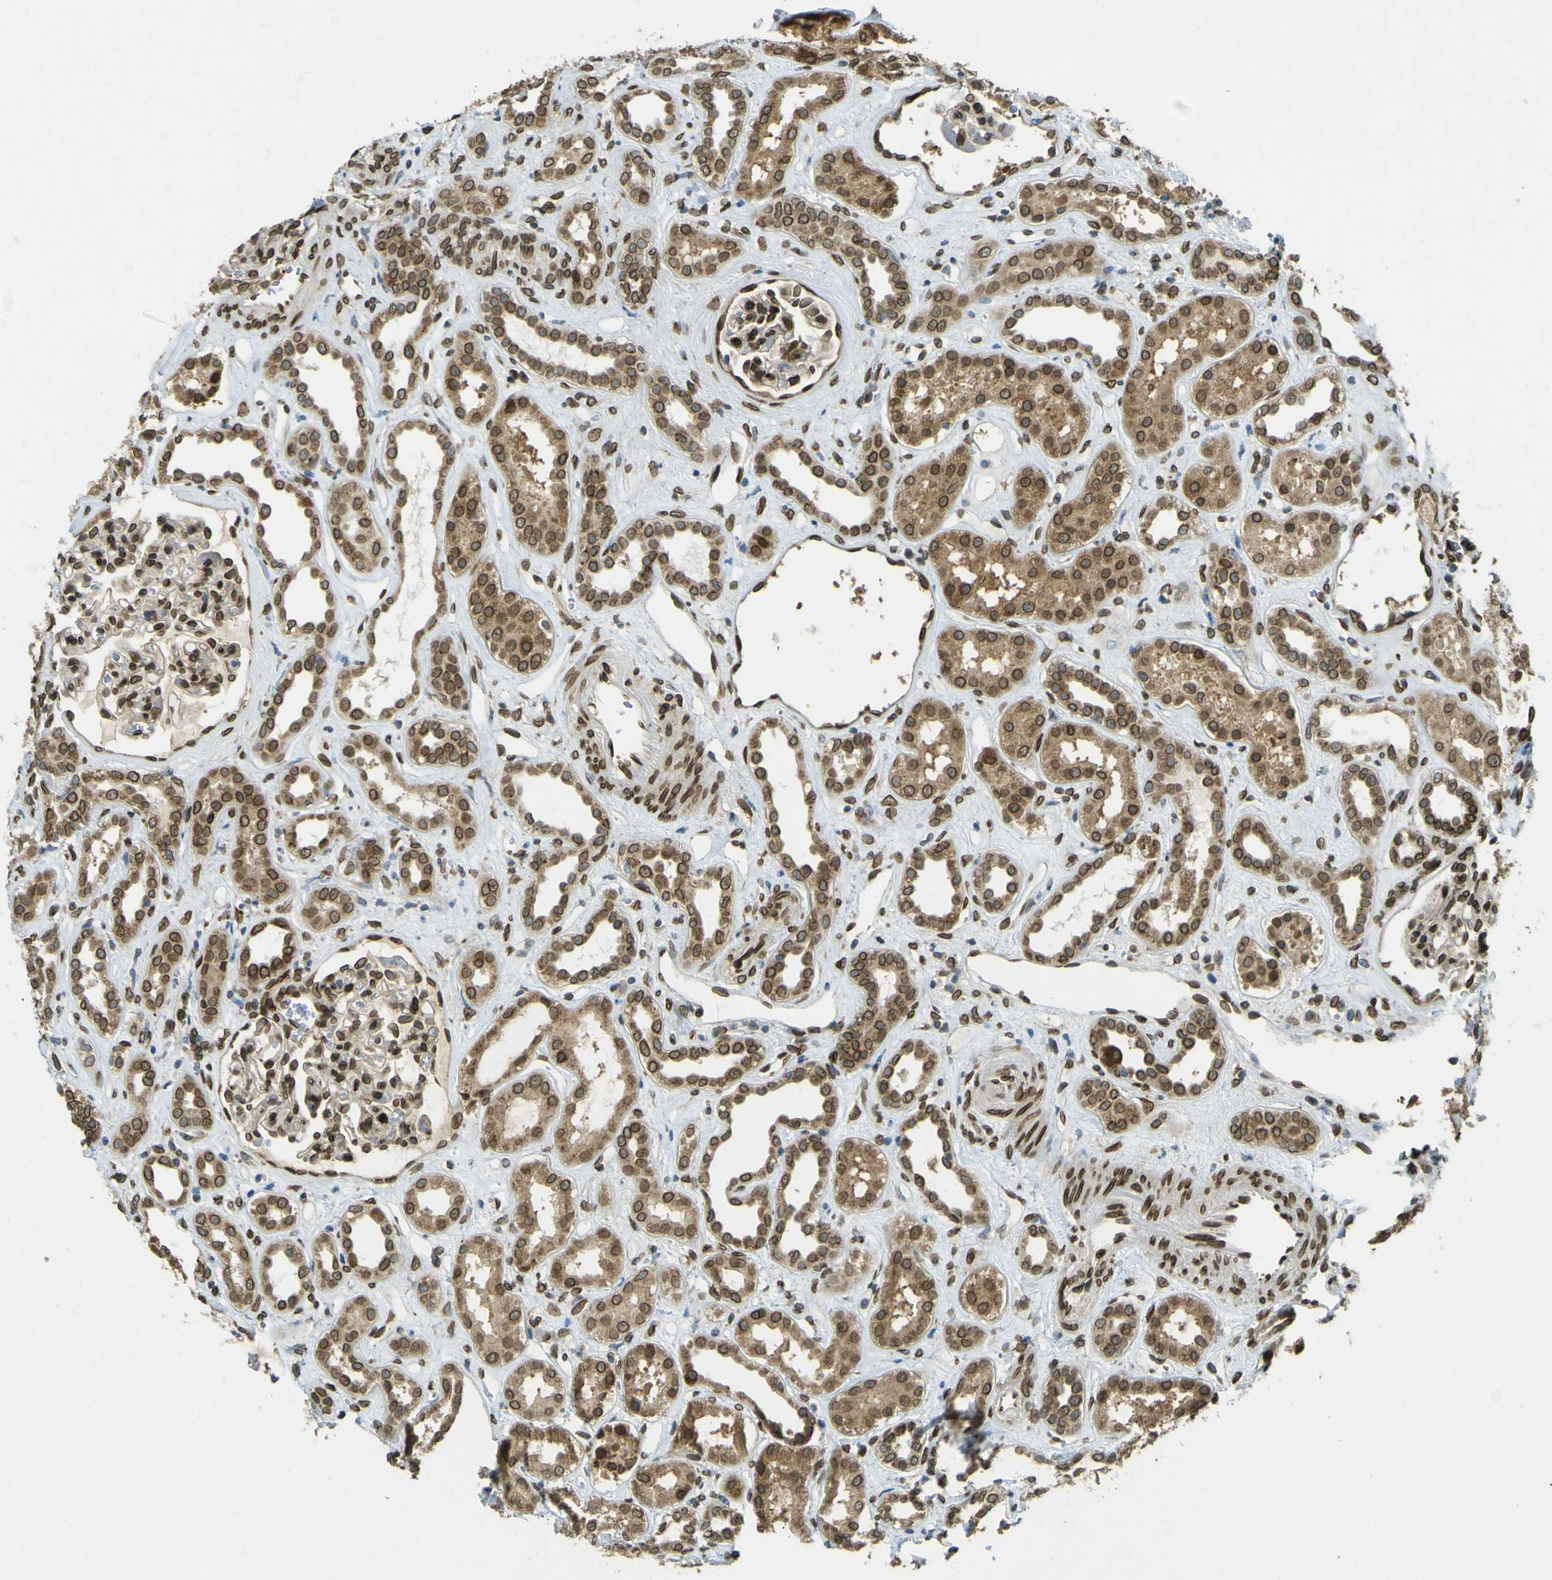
{"staining": {"intensity": "strong", "quantity": "25%-75%", "location": "cytoplasmic/membranous,nuclear"}, "tissue": "kidney", "cell_type": "Cells in glomeruli", "image_type": "normal", "snomed": [{"axis": "morphology", "description": "Normal tissue, NOS"}, {"axis": "topography", "description": "Kidney"}], "caption": "A micrograph showing strong cytoplasmic/membranous,nuclear positivity in approximately 25%-75% of cells in glomeruli in unremarkable kidney, as visualized by brown immunohistochemical staining.", "gene": "GALNT1", "patient": {"sex": "male", "age": 59}}